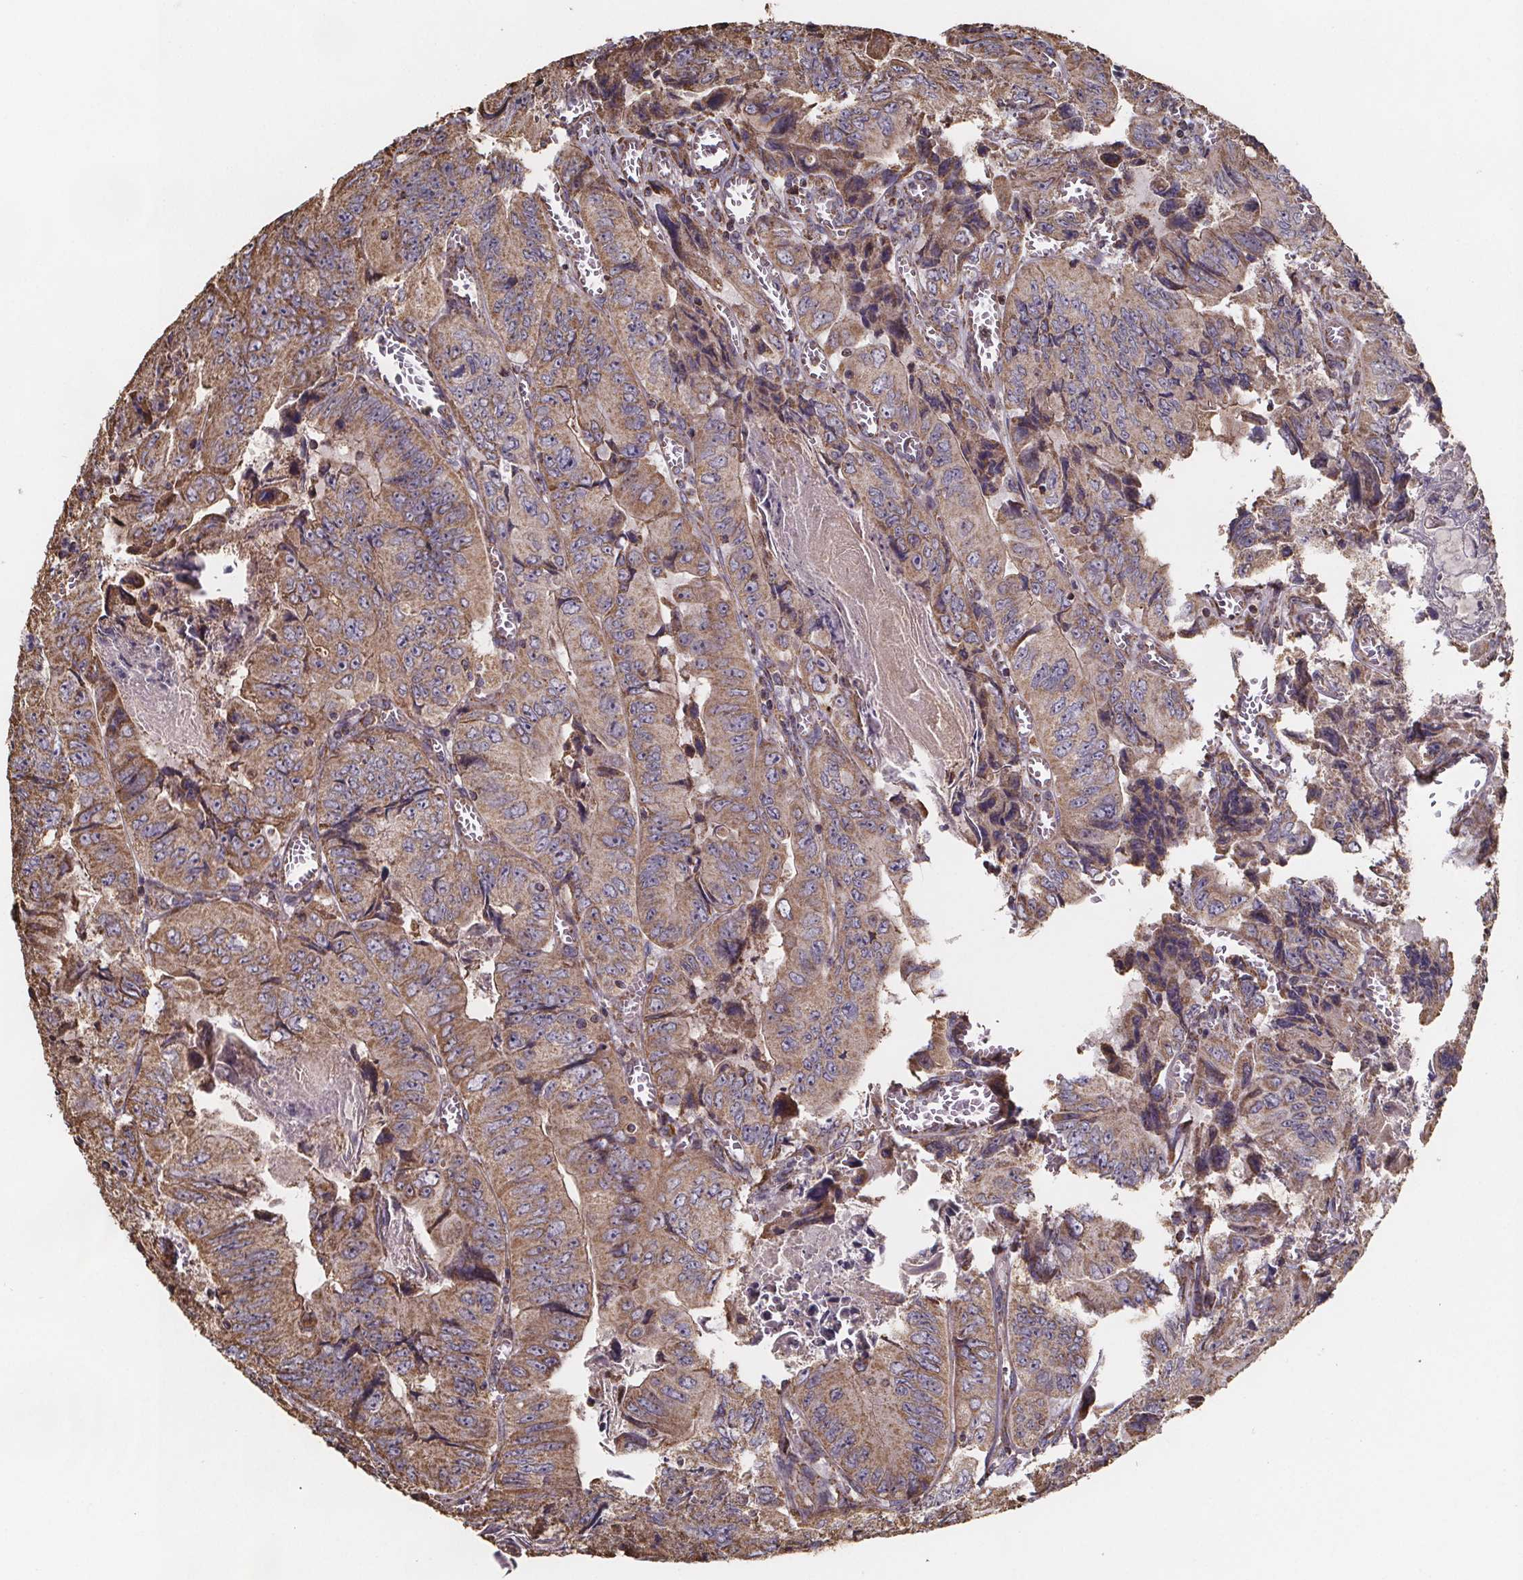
{"staining": {"intensity": "moderate", "quantity": ">75%", "location": "cytoplasmic/membranous"}, "tissue": "colorectal cancer", "cell_type": "Tumor cells", "image_type": "cancer", "snomed": [{"axis": "morphology", "description": "Adenocarcinoma, NOS"}, {"axis": "topography", "description": "Colon"}], "caption": "Immunohistochemistry photomicrograph of colorectal cancer stained for a protein (brown), which exhibits medium levels of moderate cytoplasmic/membranous staining in approximately >75% of tumor cells.", "gene": "SLC35D2", "patient": {"sex": "female", "age": 84}}